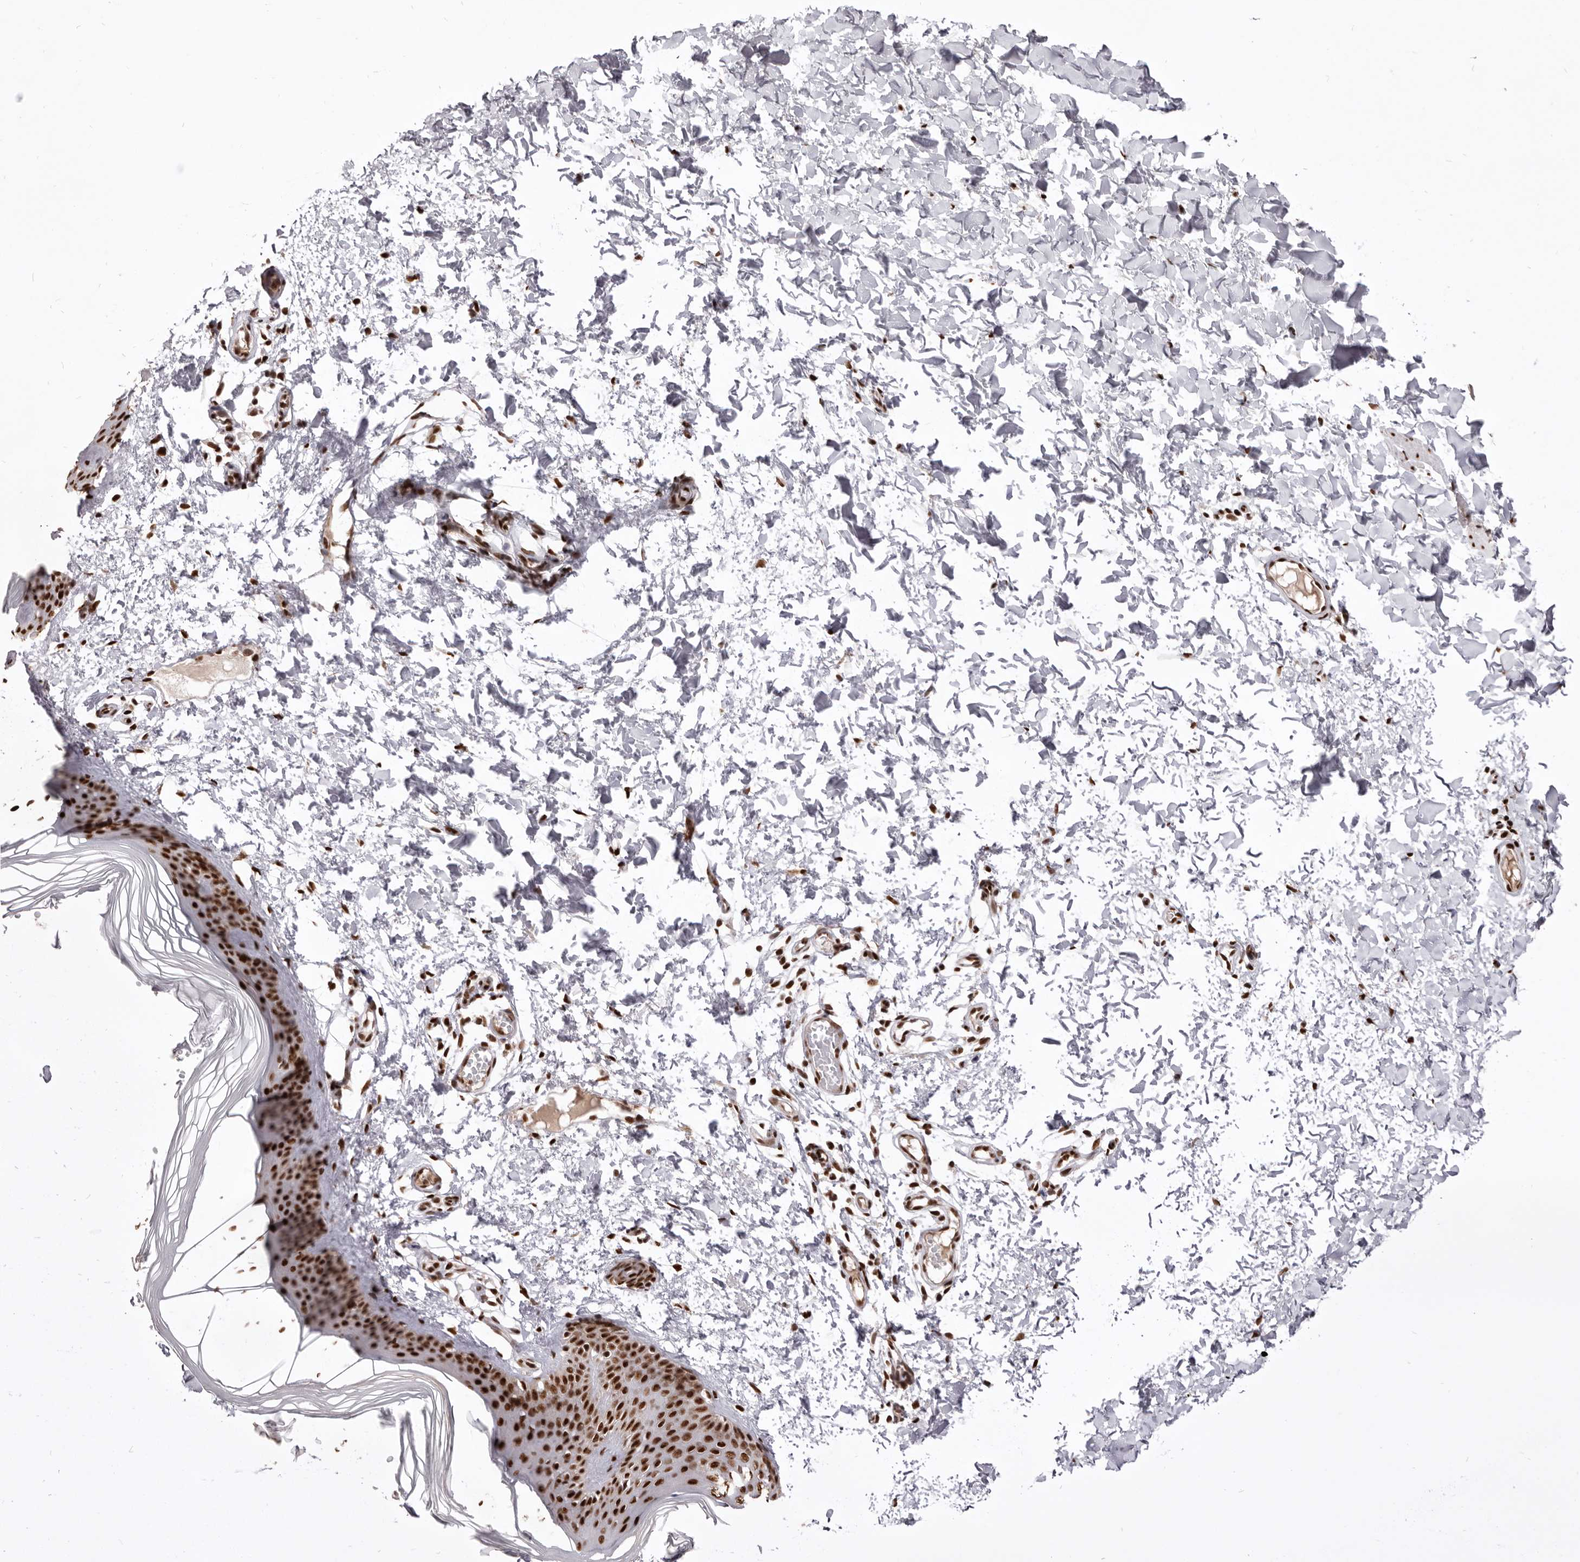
{"staining": {"intensity": "strong", "quantity": ">75%", "location": "nuclear"}, "tissue": "skin", "cell_type": "Fibroblasts", "image_type": "normal", "snomed": [{"axis": "morphology", "description": "Normal tissue, NOS"}, {"axis": "topography", "description": "Skin"}], "caption": "Skin stained with a brown dye exhibits strong nuclear positive staining in approximately >75% of fibroblasts.", "gene": "CHTOP", "patient": {"sex": "female", "age": 27}}